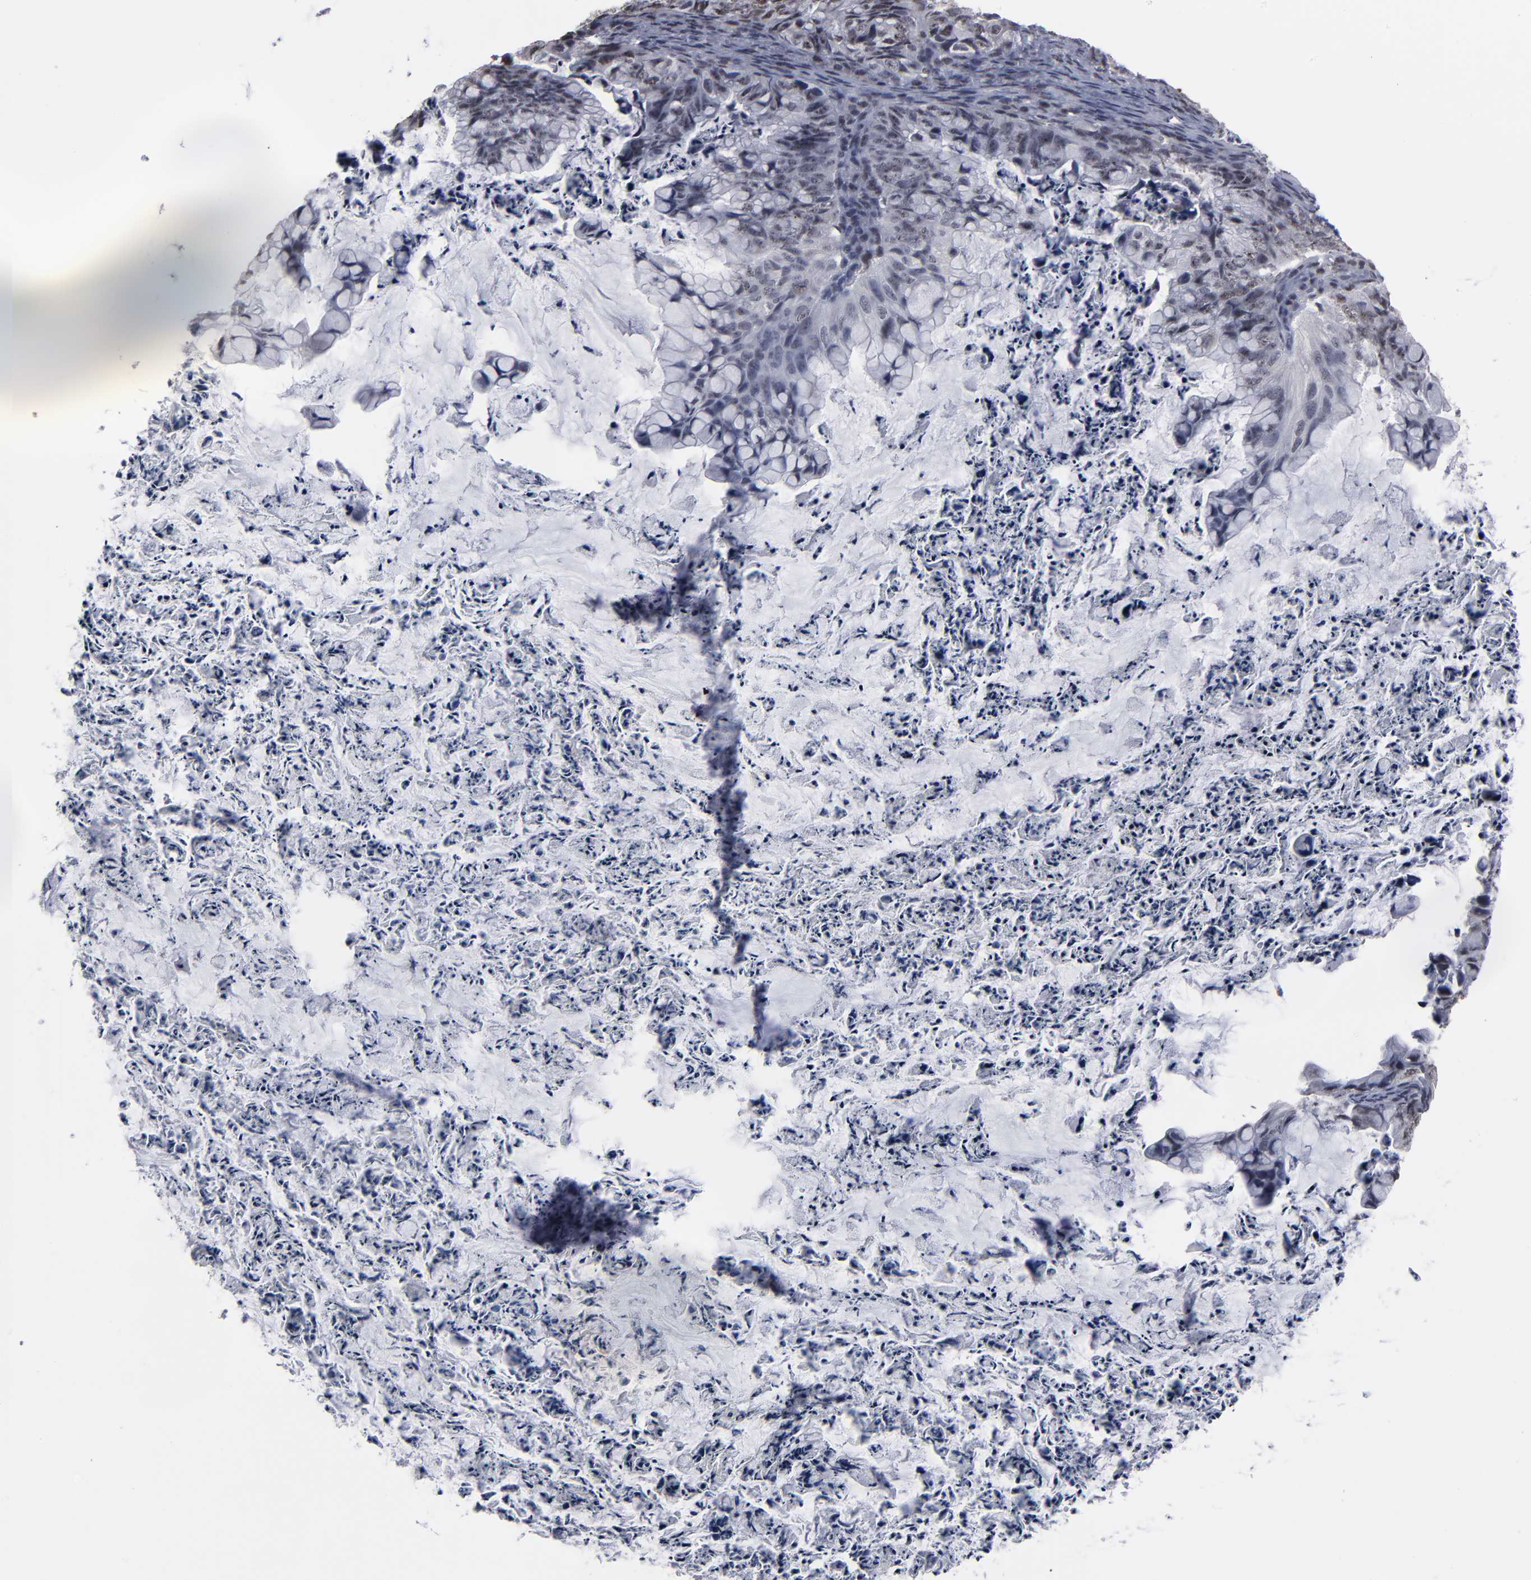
{"staining": {"intensity": "weak", "quantity": "<25%", "location": "nuclear"}, "tissue": "ovarian cancer", "cell_type": "Tumor cells", "image_type": "cancer", "snomed": [{"axis": "morphology", "description": "Cystadenocarcinoma, mucinous, NOS"}, {"axis": "topography", "description": "Ovary"}], "caption": "Human mucinous cystadenocarcinoma (ovarian) stained for a protein using immunohistochemistry (IHC) displays no positivity in tumor cells.", "gene": "SSRP1", "patient": {"sex": "female", "age": 36}}